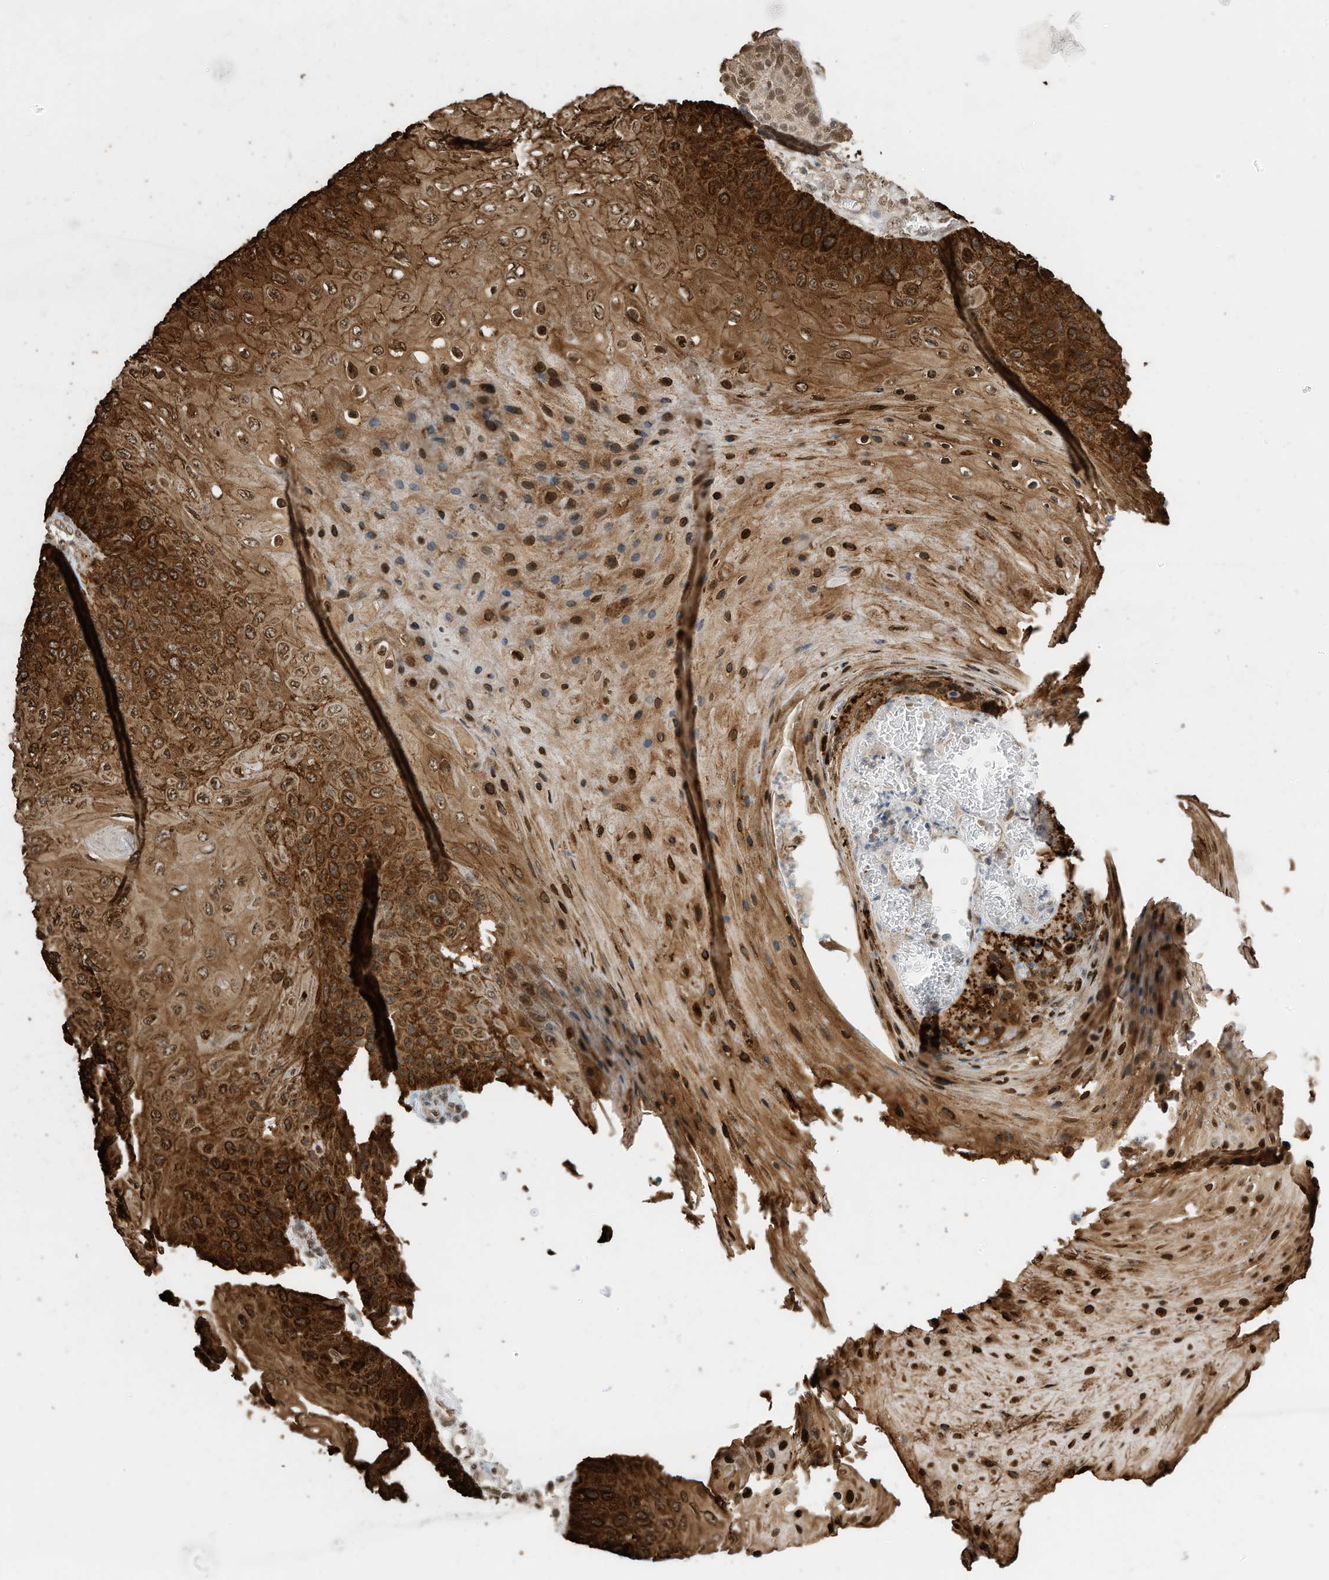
{"staining": {"intensity": "strong", "quantity": ">75%", "location": "cytoplasmic/membranous,nuclear"}, "tissue": "skin cancer", "cell_type": "Tumor cells", "image_type": "cancer", "snomed": [{"axis": "morphology", "description": "Squamous cell carcinoma, NOS"}, {"axis": "topography", "description": "Skin"}], "caption": "Skin squamous cell carcinoma stained with immunohistochemistry (IHC) displays strong cytoplasmic/membranous and nuclear expression in approximately >75% of tumor cells.", "gene": "ZNF195", "patient": {"sex": "female", "age": 88}}